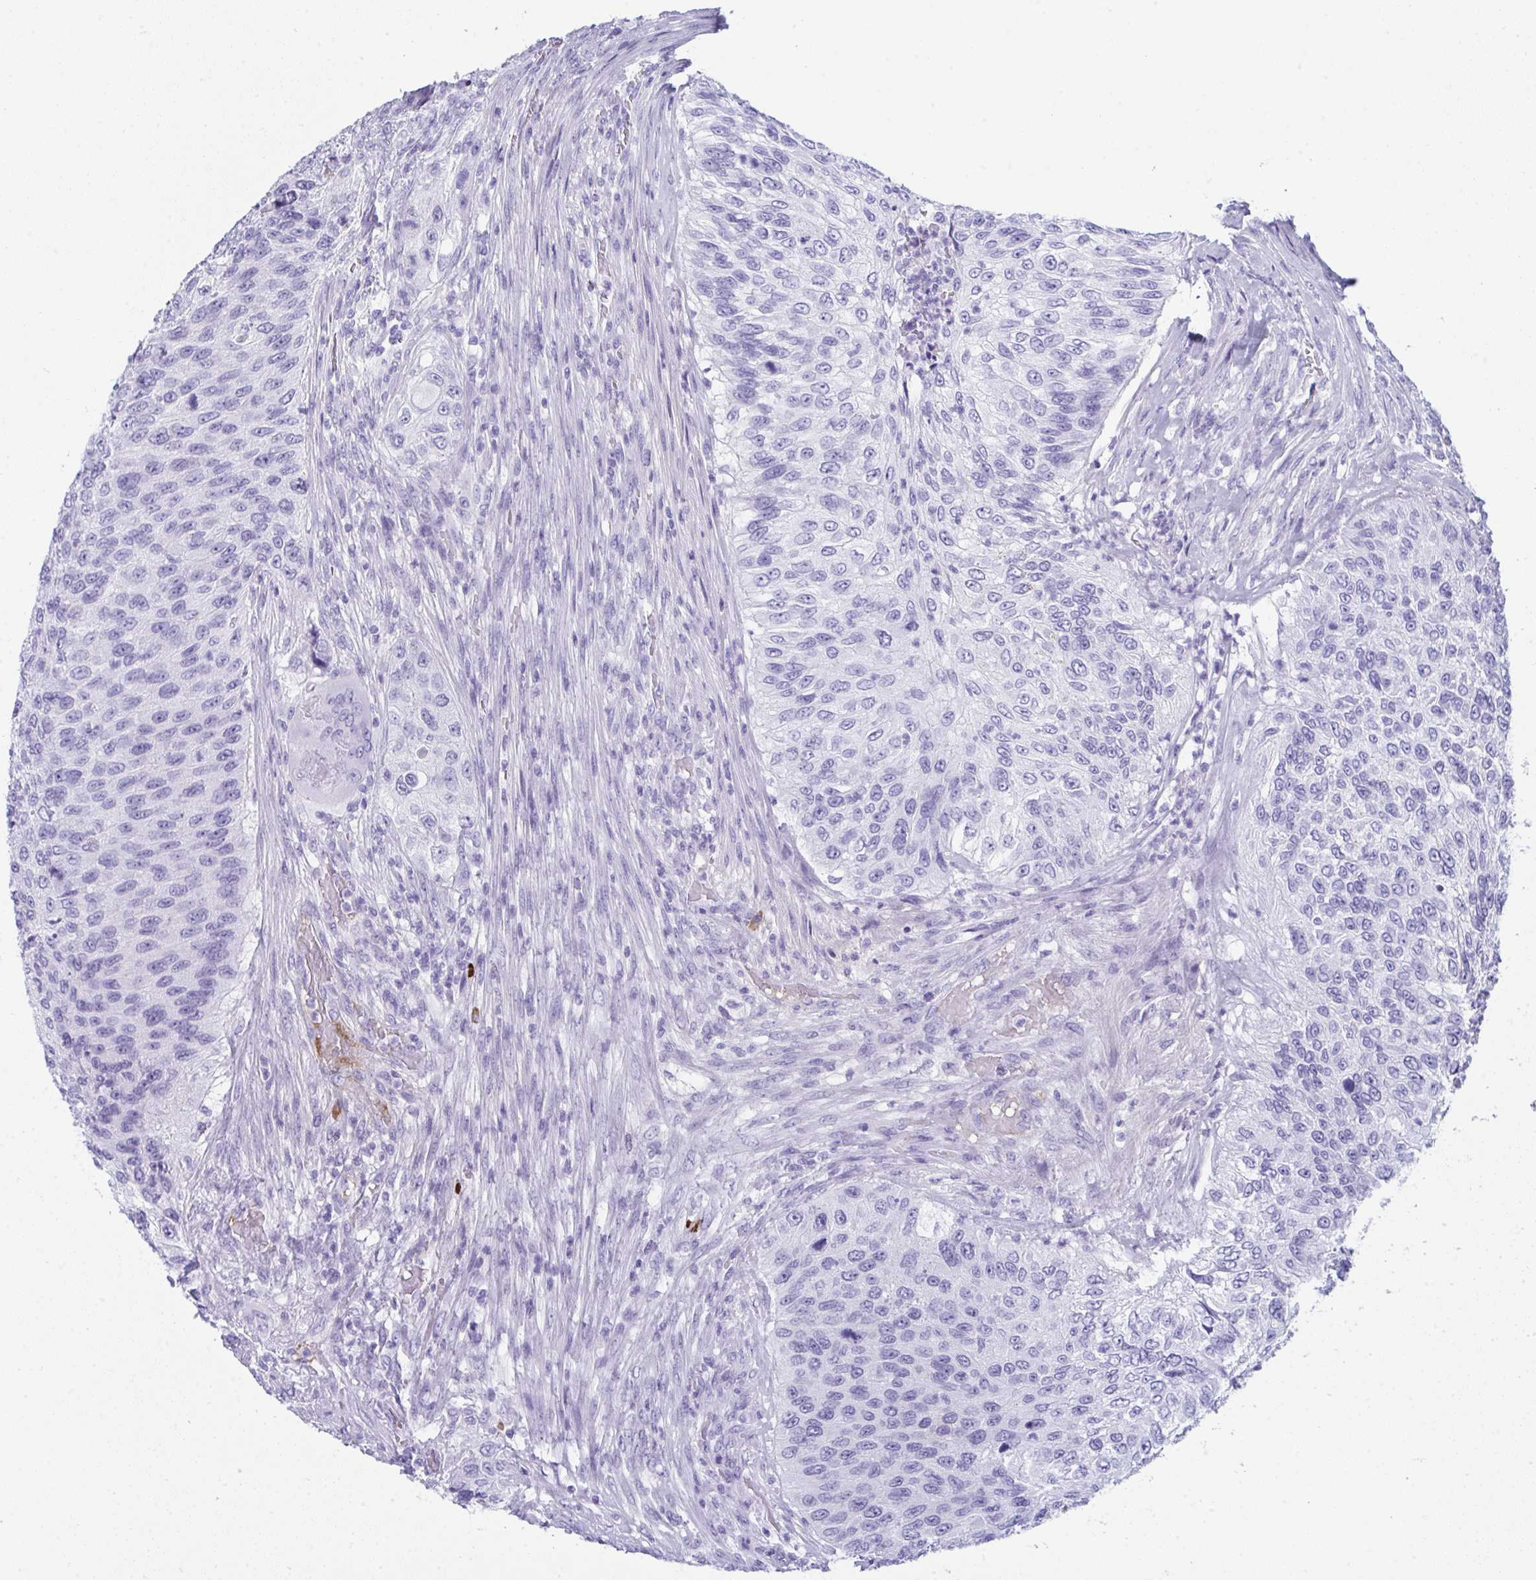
{"staining": {"intensity": "negative", "quantity": "none", "location": "none"}, "tissue": "urothelial cancer", "cell_type": "Tumor cells", "image_type": "cancer", "snomed": [{"axis": "morphology", "description": "Urothelial carcinoma, High grade"}, {"axis": "topography", "description": "Urinary bladder"}], "caption": "Immunohistochemistry micrograph of neoplastic tissue: urothelial cancer stained with DAB (3,3'-diaminobenzidine) demonstrates no significant protein expression in tumor cells. (DAB (3,3'-diaminobenzidine) immunohistochemistry (IHC), high magnification).", "gene": "JCHAIN", "patient": {"sex": "female", "age": 60}}